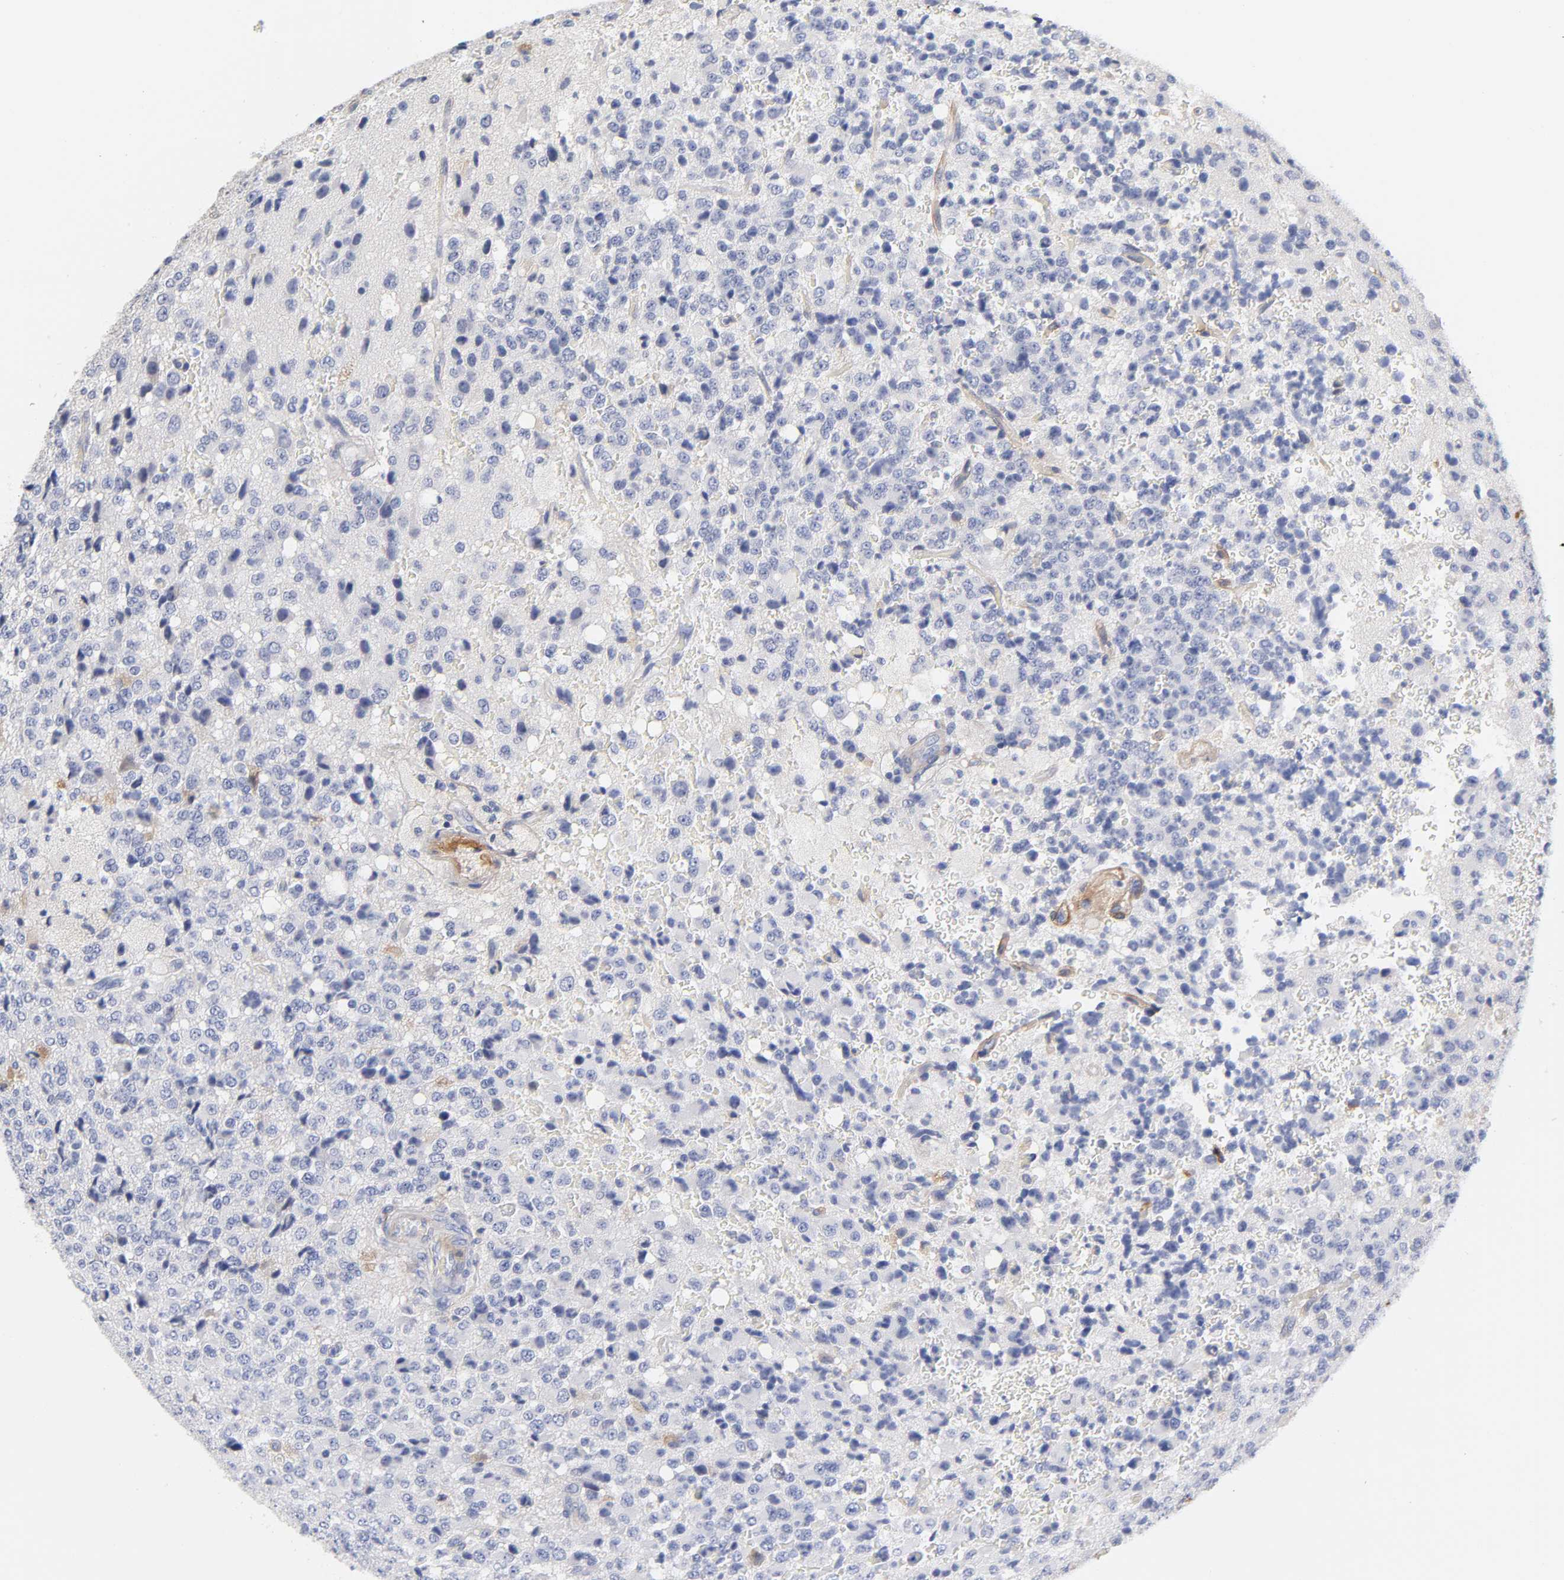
{"staining": {"intensity": "negative", "quantity": "none", "location": "none"}, "tissue": "glioma", "cell_type": "Tumor cells", "image_type": "cancer", "snomed": [{"axis": "morphology", "description": "Glioma, malignant, High grade"}, {"axis": "topography", "description": "pancreas cauda"}], "caption": "Tumor cells show no significant staining in glioma.", "gene": "LAMB1", "patient": {"sex": "male", "age": 60}}